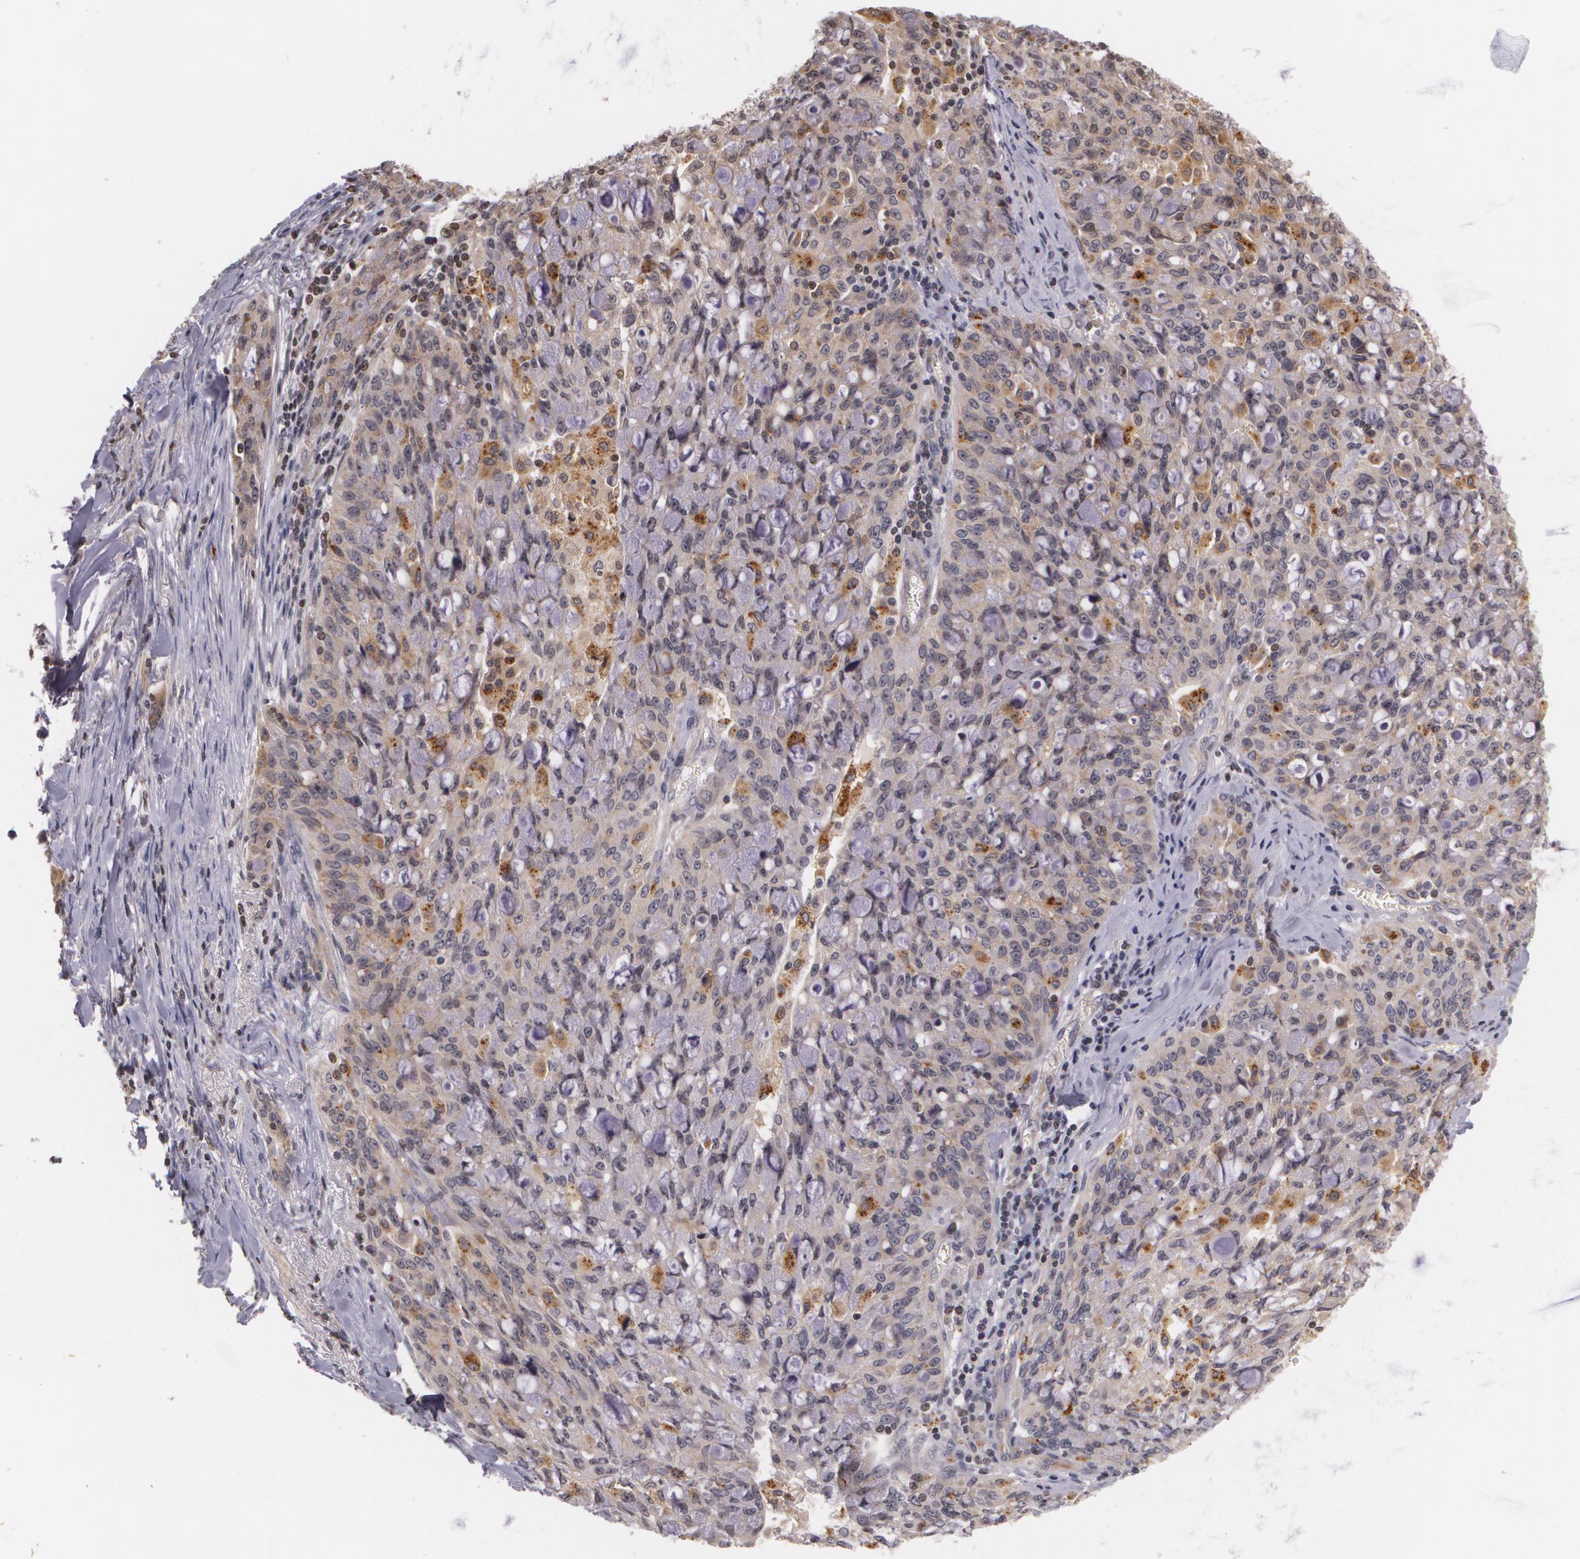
{"staining": {"intensity": "moderate", "quantity": ">75%", "location": "cytoplasmic/membranous"}, "tissue": "lung cancer", "cell_type": "Tumor cells", "image_type": "cancer", "snomed": [{"axis": "morphology", "description": "Adenocarcinoma, NOS"}, {"axis": "topography", "description": "Lung"}], "caption": "Moderate cytoplasmic/membranous protein expression is seen in about >75% of tumor cells in lung cancer (adenocarcinoma).", "gene": "VAV3", "patient": {"sex": "female", "age": 44}}